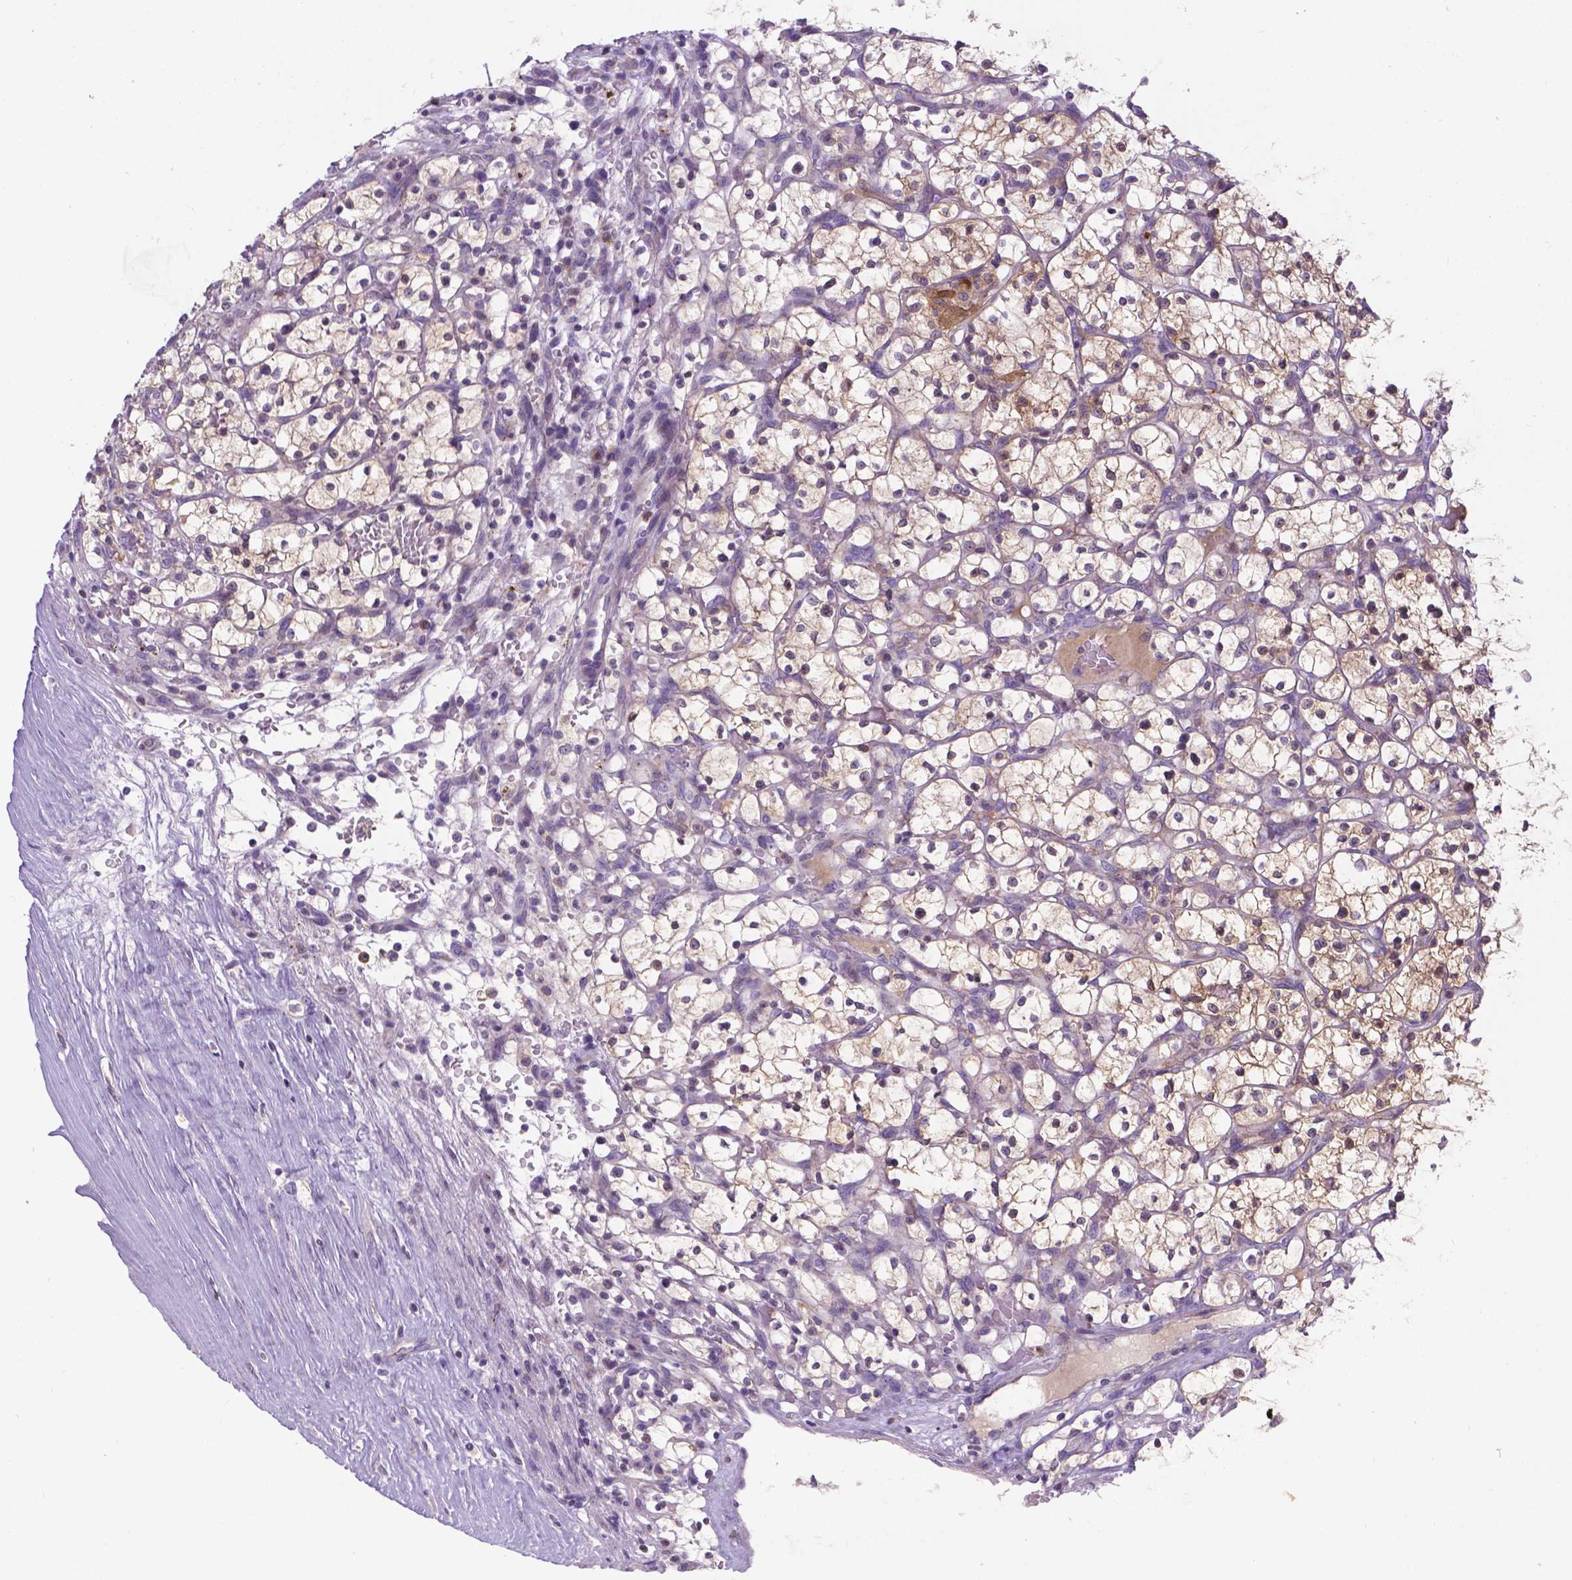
{"staining": {"intensity": "negative", "quantity": "none", "location": "none"}, "tissue": "renal cancer", "cell_type": "Tumor cells", "image_type": "cancer", "snomed": [{"axis": "morphology", "description": "Adenocarcinoma, NOS"}, {"axis": "topography", "description": "Kidney"}], "caption": "A micrograph of human renal adenocarcinoma is negative for staining in tumor cells. (DAB IHC with hematoxylin counter stain).", "gene": "TM4SF18", "patient": {"sex": "female", "age": 64}}